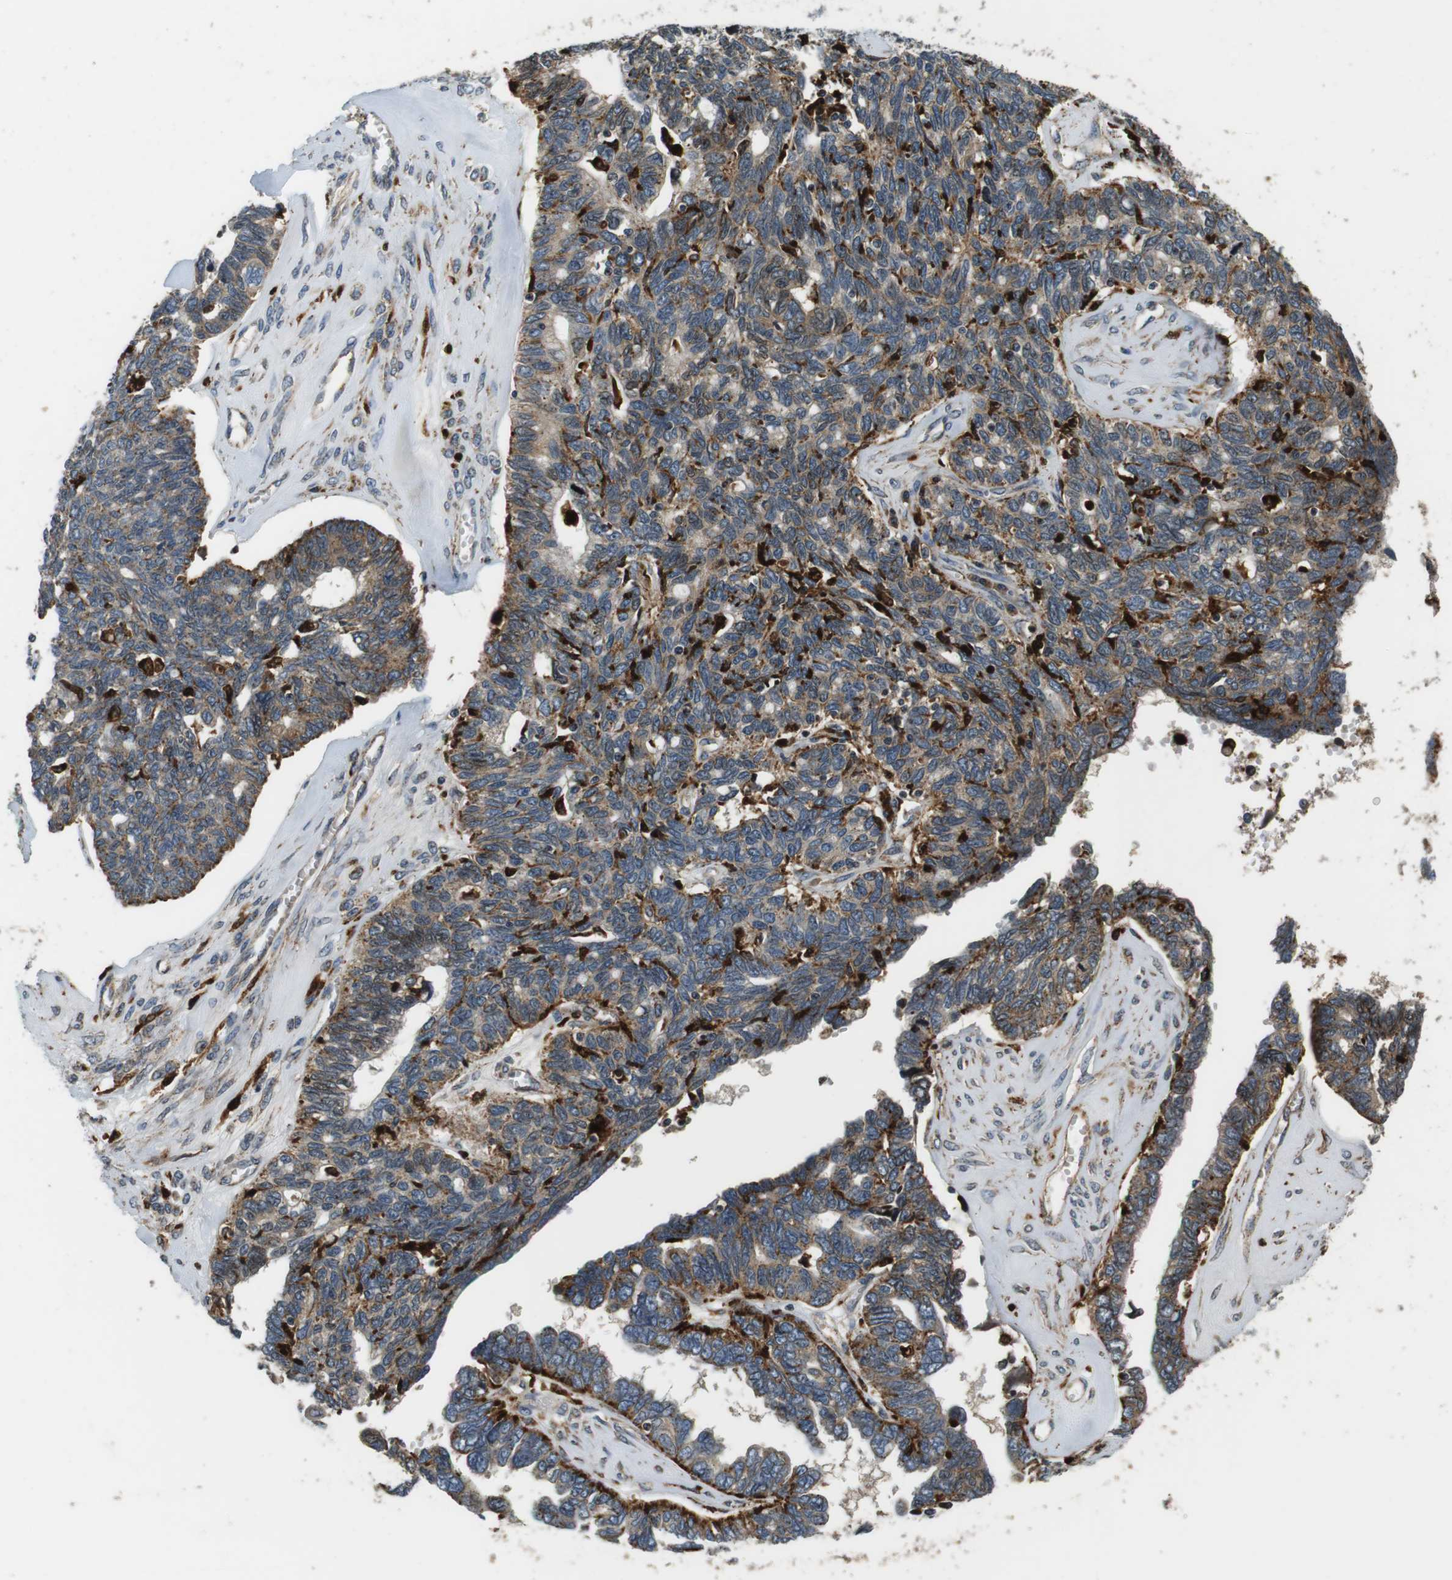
{"staining": {"intensity": "moderate", "quantity": ">75%", "location": "cytoplasmic/membranous"}, "tissue": "ovarian cancer", "cell_type": "Tumor cells", "image_type": "cancer", "snomed": [{"axis": "morphology", "description": "Cystadenocarcinoma, serous, NOS"}, {"axis": "topography", "description": "Ovary"}], "caption": "Serous cystadenocarcinoma (ovarian) stained for a protein reveals moderate cytoplasmic/membranous positivity in tumor cells.", "gene": "TXNRD1", "patient": {"sex": "female", "age": 79}}